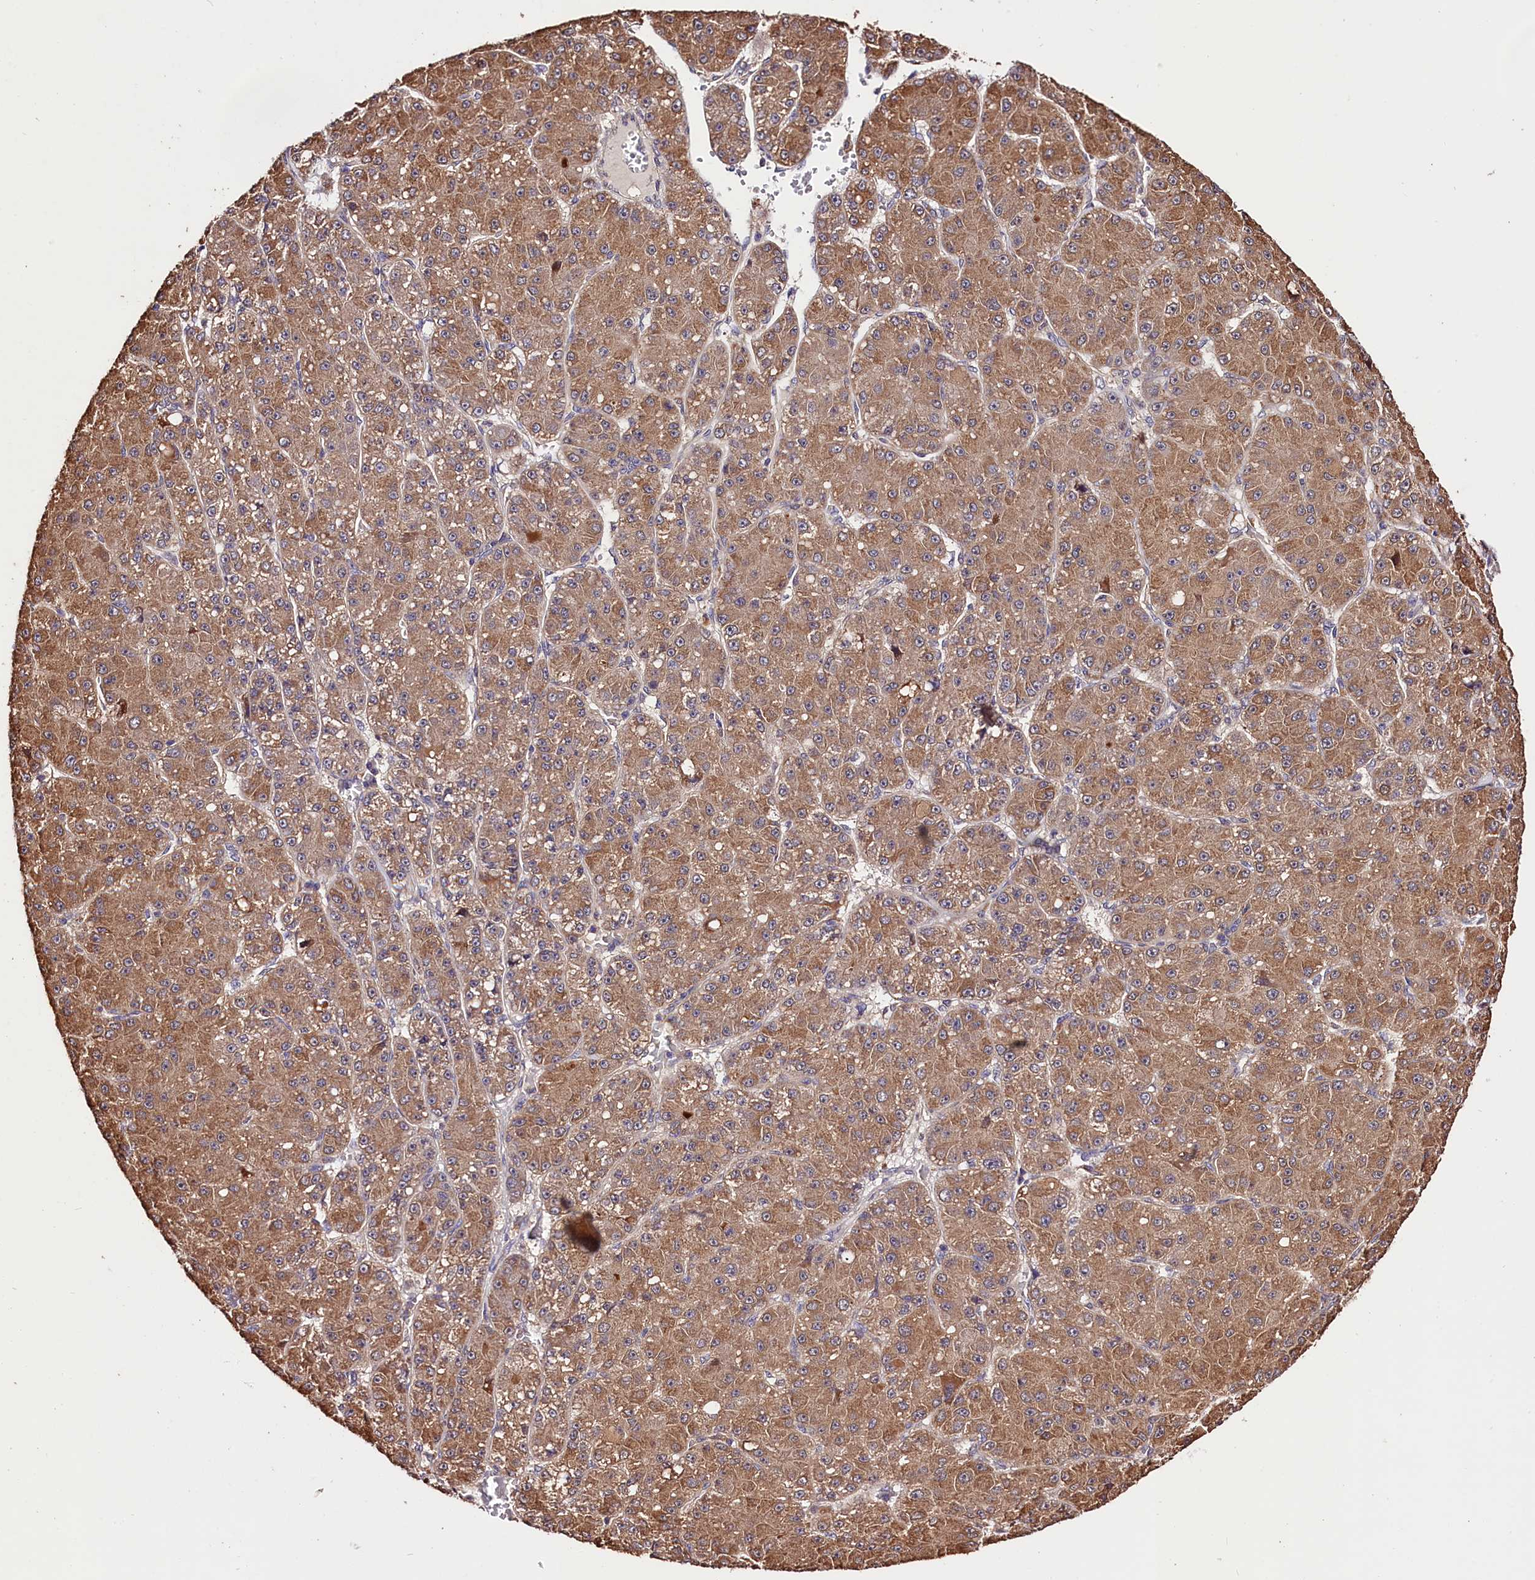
{"staining": {"intensity": "moderate", "quantity": ">75%", "location": "cytoplasmic/membranous"}, "tissue": "liver cancer", "cell_type": "Tumor cells", "image_type": "cancer", "snomed": [{"axis": "morphology", "description": "Carcinoma, Hepatocellular, NOS"}, {"axis": "topography", "description": "Liver"}], "caption": "A histopathology image of hepatocellular carcinoma (liver) stained for a protein displays moderate cytoplasmic/membranous brown staining in tumor cells.", "gene": "CES3", "patient": {"sex": "male", "age": 67}}